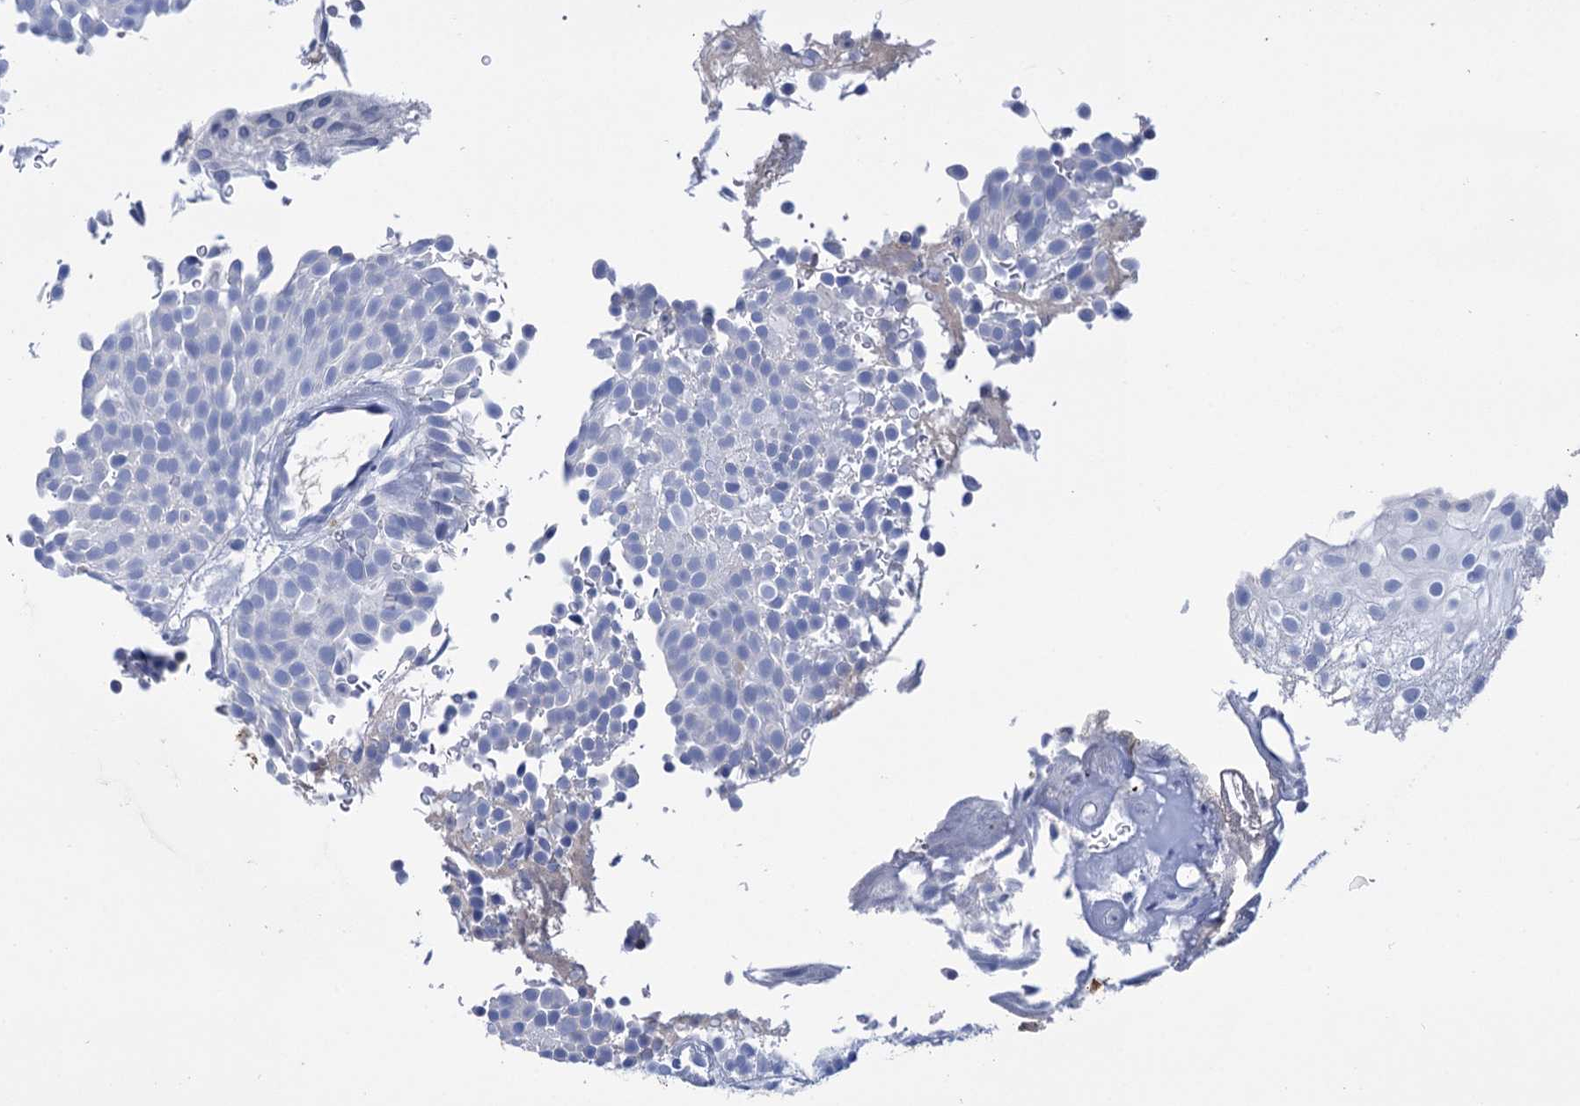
{"staining": {"intensity": "negative", "quantity": "none", "location": "none"}, "tissue": "urothelial cancer", "cell_type": "Tumor cells", "image_type": "cancer", "snomed": [{"axis": "morphology", "description": "Urothelial carcinoma, Low grade"}, {"axis": "topography", "description": "Urinary bladder"}], "caption": "This is a micrograph of immunohistochemistry staining of urothelial cancer, which shows no staining in tumor cells. (Immunohistochemistry, brightfield microscopy, high magnification).", "gene": "FBXW12", "patient": {"sex": "male", "age": 78}}